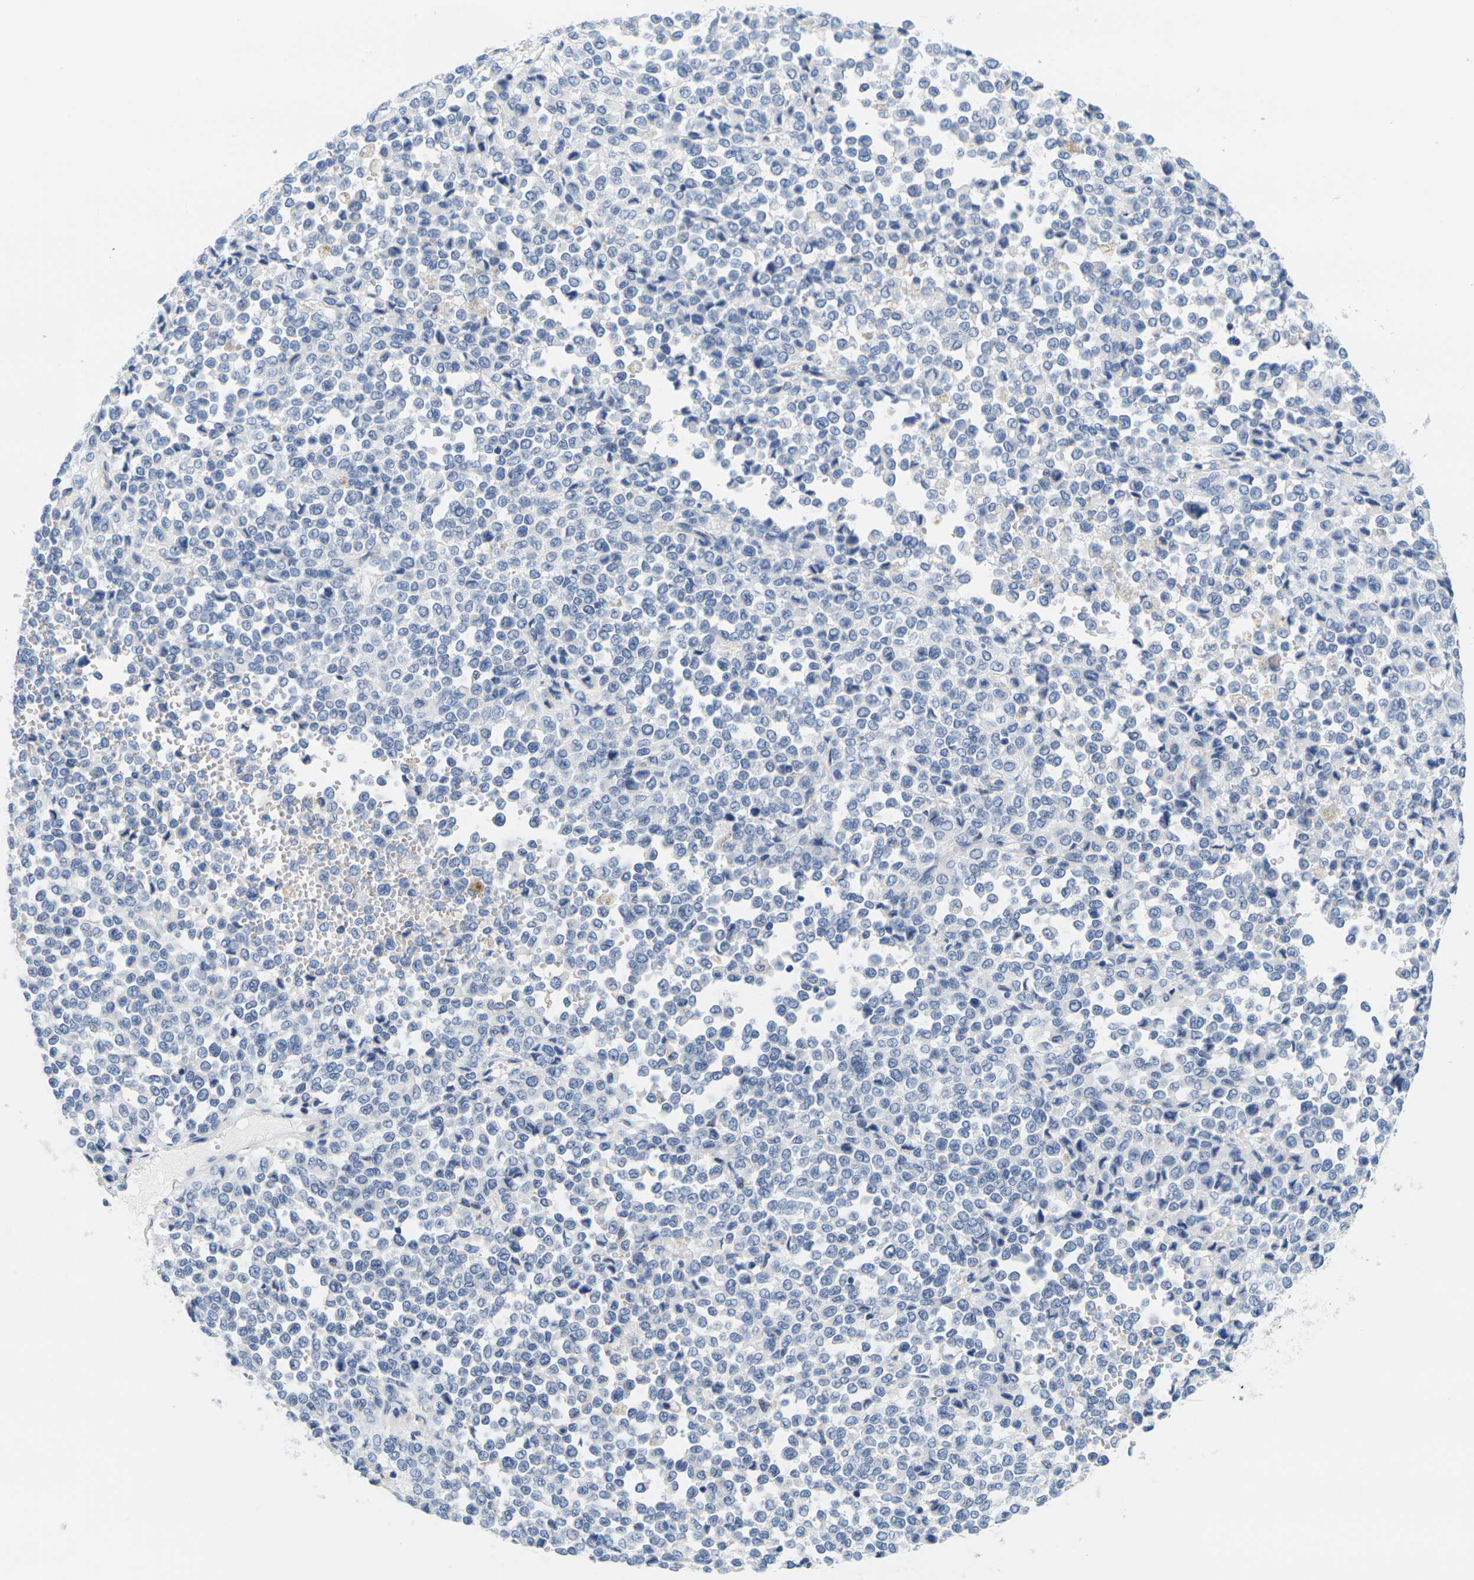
{"staining": {"intensity": "negative", "quantity": "none", "location": "none"}, "tissue": "melanoma", "cell_type": "Tumor cells", "image_type": "cancer", "snomed": [{"axis": "morphology", "description": "Malignant melanoma, Metastatic site"}, {"axis": "topography", "description": "Pancreas"}], "caption": "Immunohistochemistry of malignant melanoma (metastatic site) exhibits no expression in tumor cells.", "gene": "KLK5", "patient": {"sex": "female", "age": 30}}